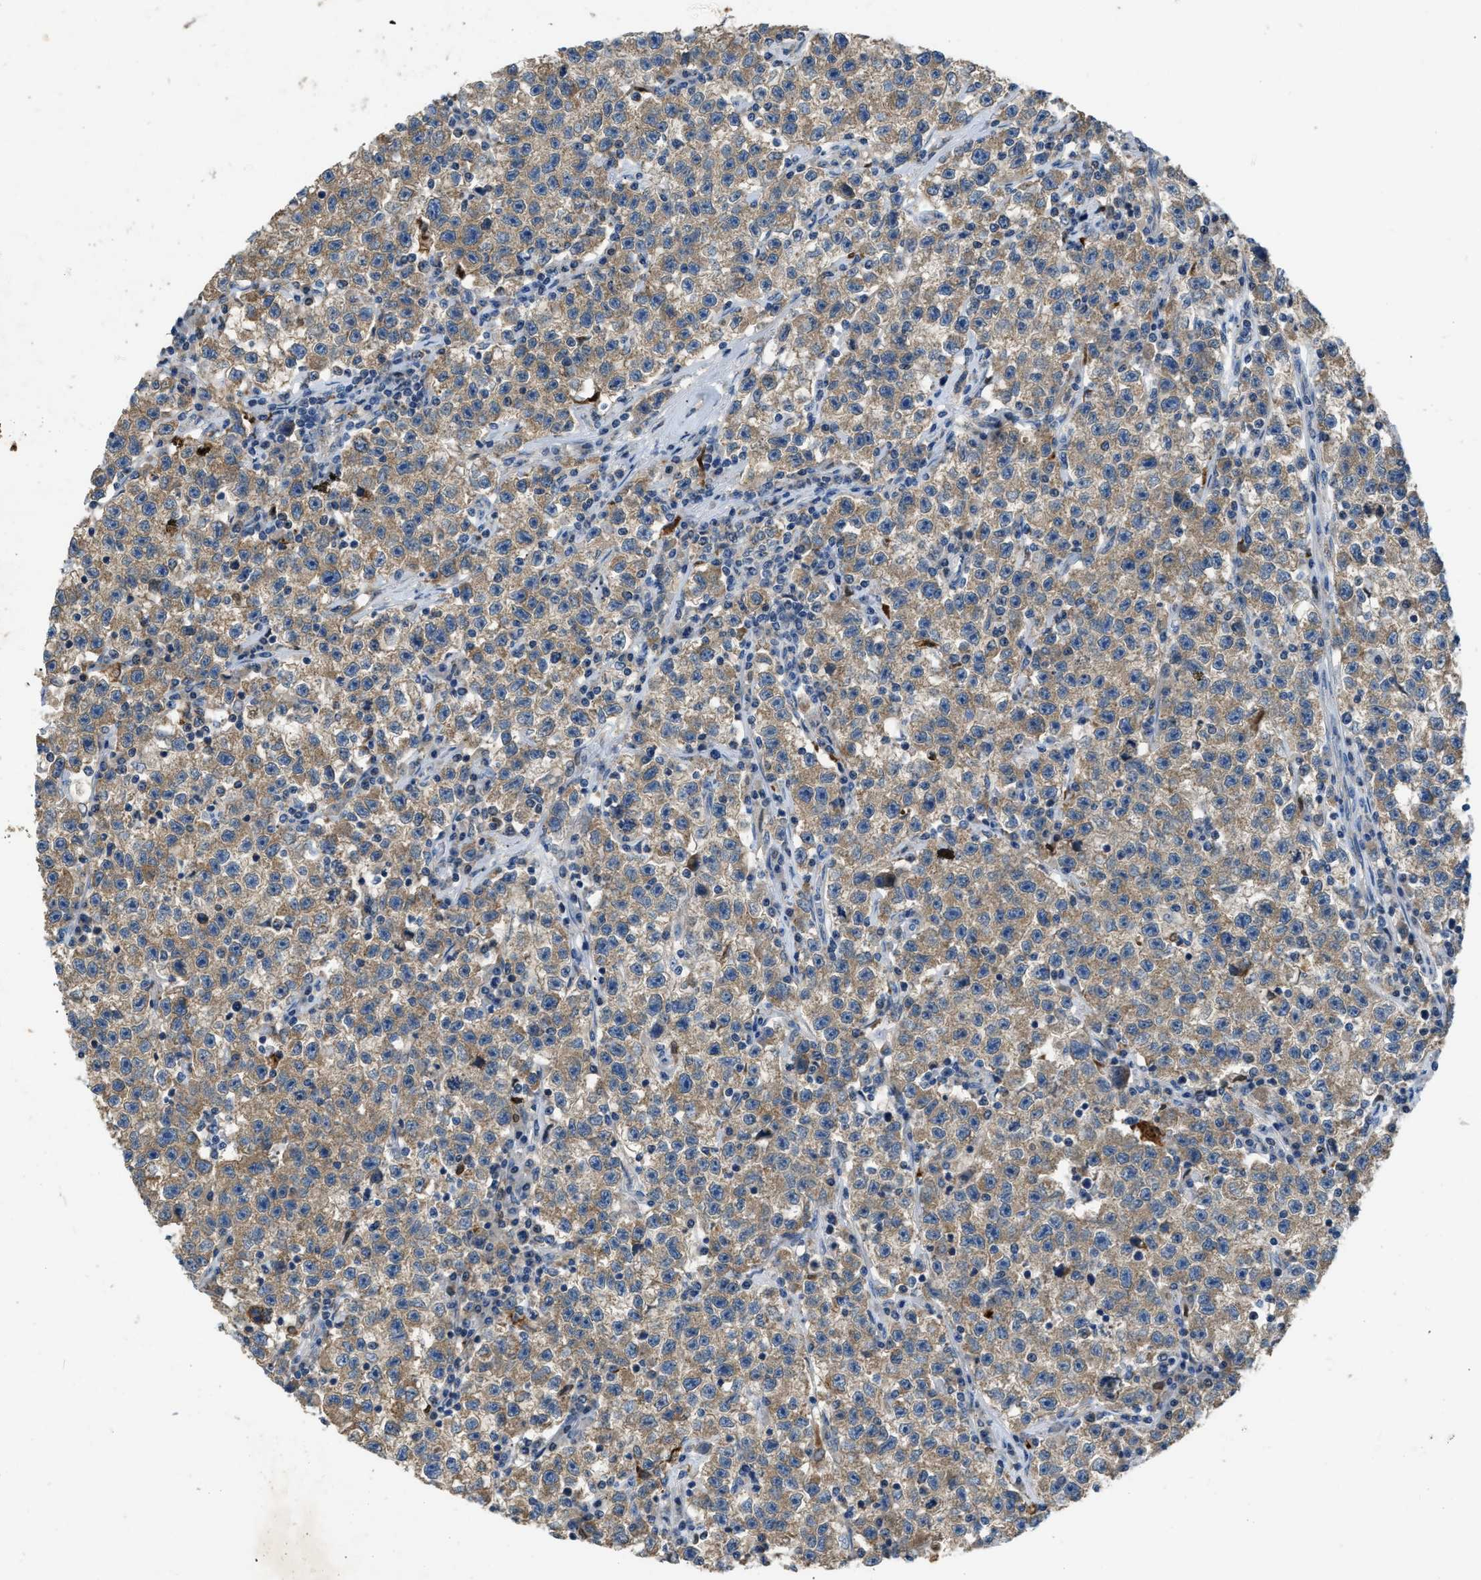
{"staining": {"intensity": "weak", "quantity": ">75%", "location": "cytoplasmic/membranous"}, "tissue": "testis cancer", "cell_type": "Tumor cells", "image_type": "cancer", "snomed": [{"axis": "morphology", "description": "Seminoma, NOS"}, {"axis": "topography", "description": "Testis"}], "caption": "Testis cancer tissue displays weak cytoplasmic/membranous expression in approximately >75% of tumor cells (DAB (3,3'-diaminobenzidine) IHC with brightfield microscopy, high magnification).", "gene": "TOMM34", "patient": {"sex": "male", "age": 22}}